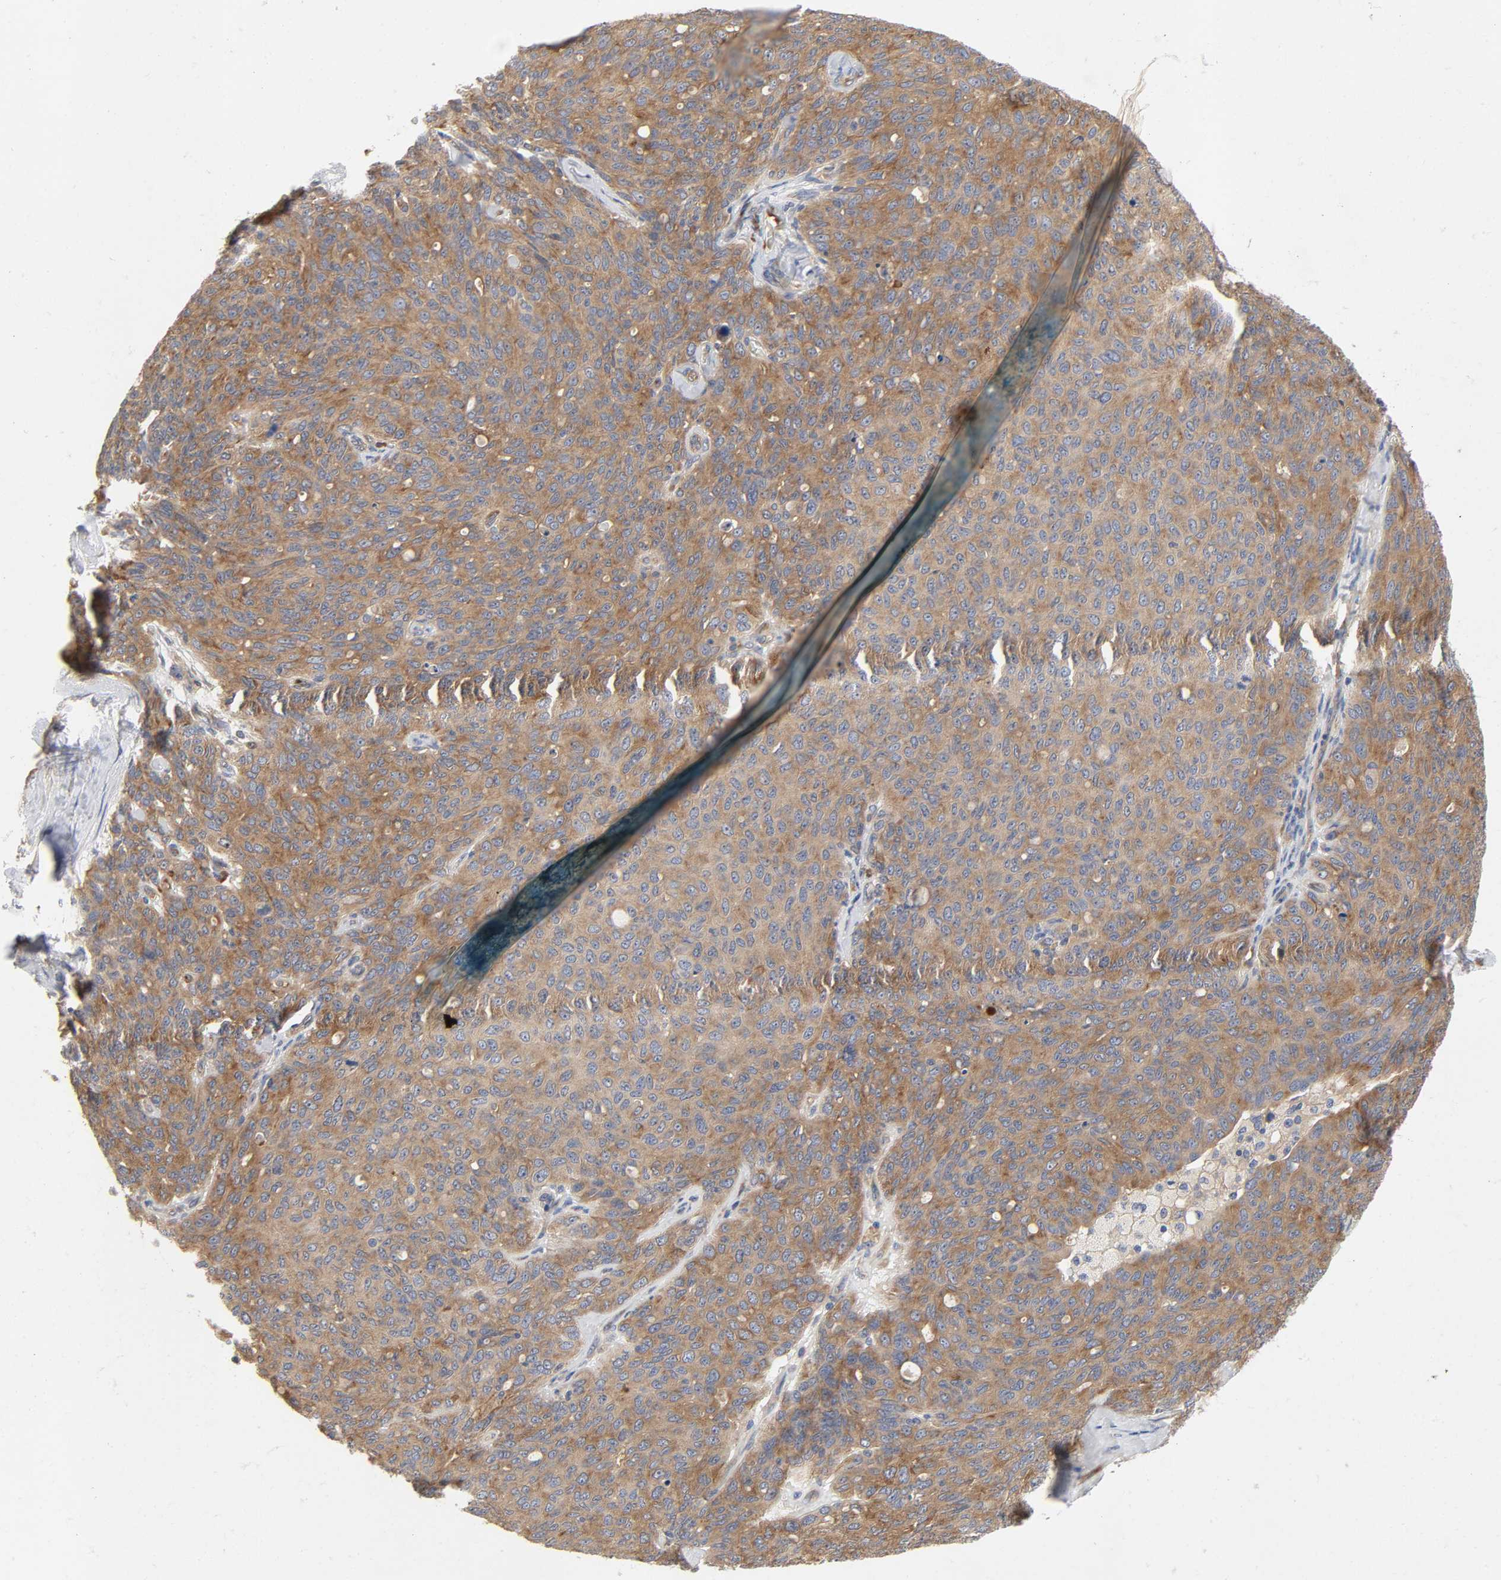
{"staining": {"intensity": "moderate", "quantity": ">75%", "location": "cytoplasmic/membranous"}, "tissue": "ovarian cancer", "cell_type": "Tumor cells", "image_type": "cancer", "snomed": [{"axis": "morphology", "description": "Carcinoma, endometroid"}, {"axis": "topography", "description": "Ovary"}], "caption": "The micrograph shows a brown stain indicating the presence of a protein in the cytoplasmic/membranous of tumor cells in endometroid carcinoma (ovarian).", "gene": "SCHIP1", "patient": {"sex": "female", "age": 60}}